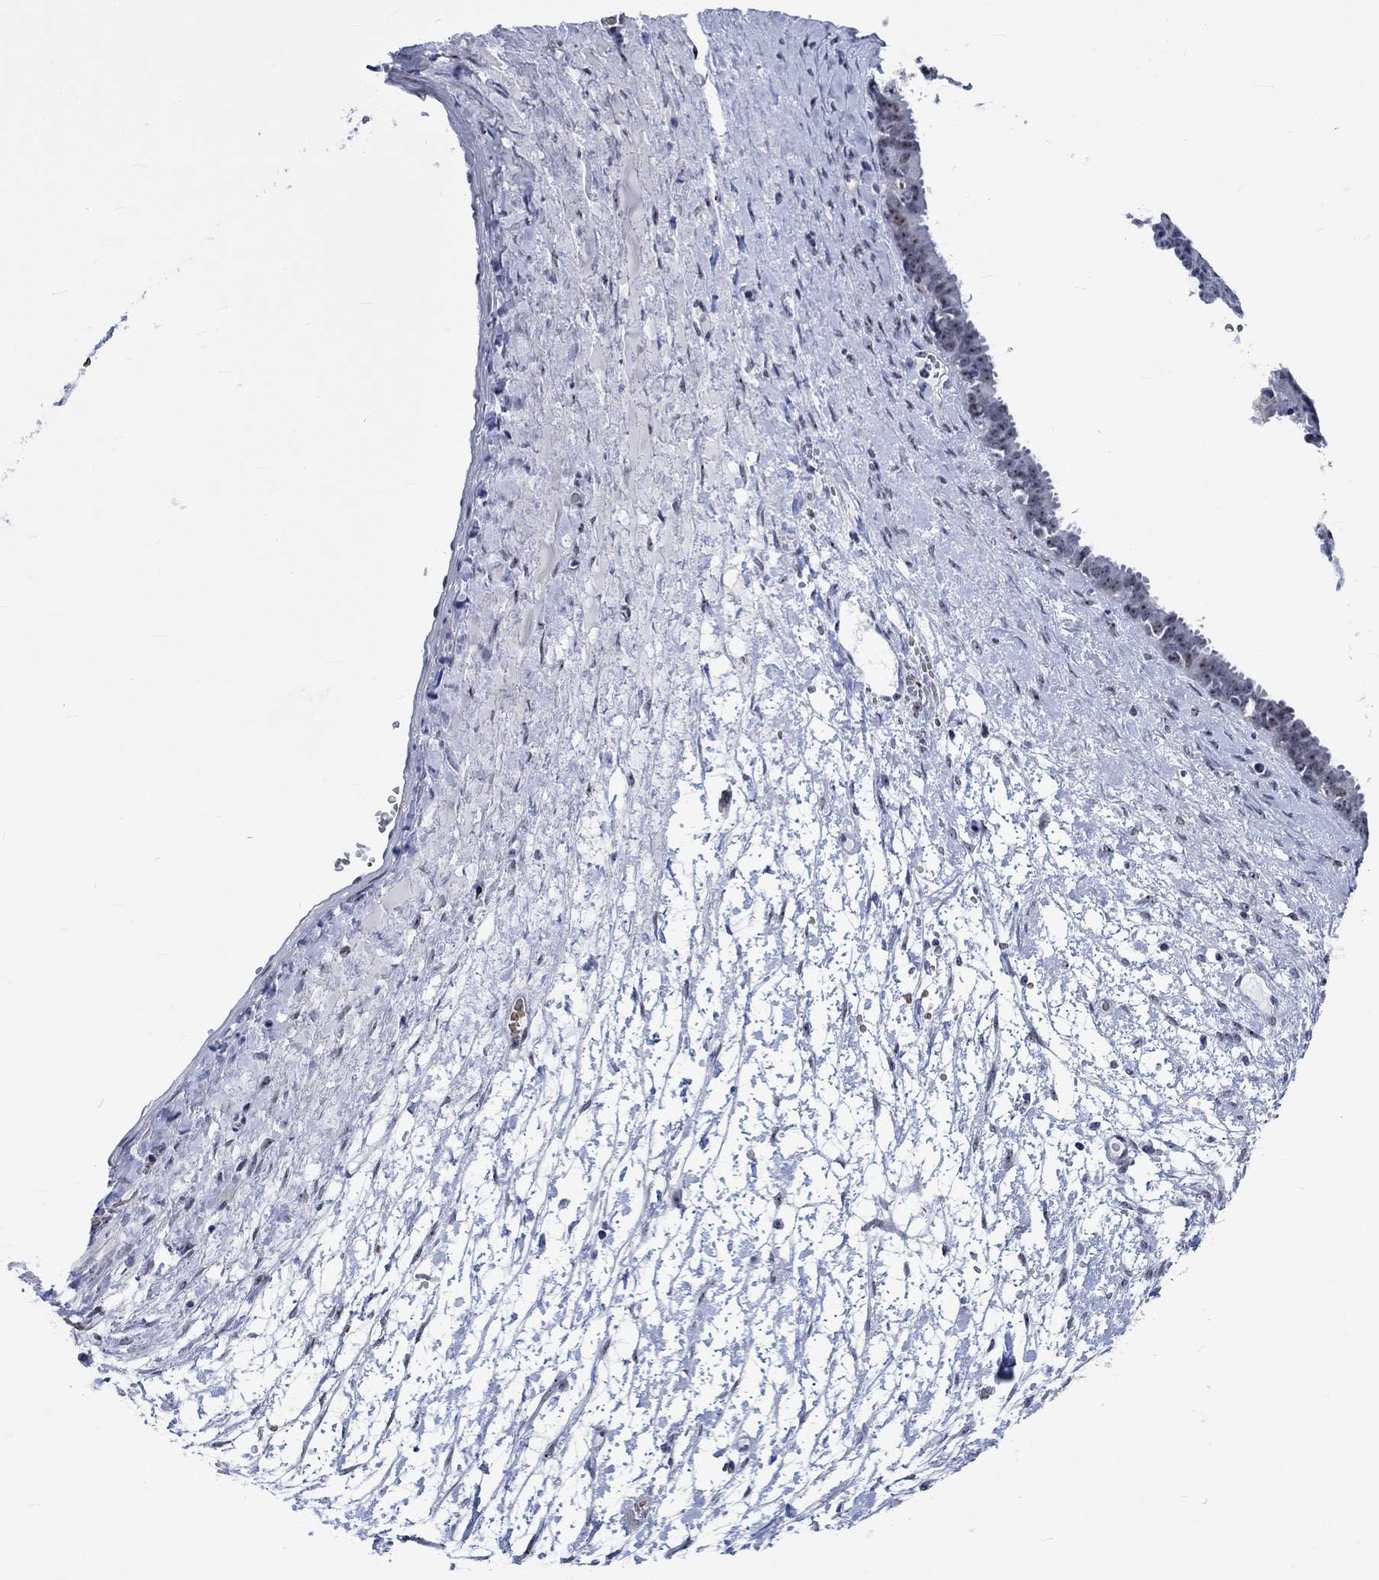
{"staining": {"intensity": "strong", "quantity": "25%-75%", "location": "nuclear"}, "tissue": "ovarian cancer", "cell_type": "Tumor cells", "image_type": "cancer", "snomed": [{"axis": "morphology", "description": "Cystadenocarcinoma, serous, NOS"}, {"axis": "topography", "description": "Ovary"}], "caption": "Protein expression analysis of serous cystadenocarcinoma (ovarian) demonstrates strong nuclear positivity in about 25%-75% of tumor cells.", "gene": "ZNF446", "patient": {"sex": "female", "age": 71}}